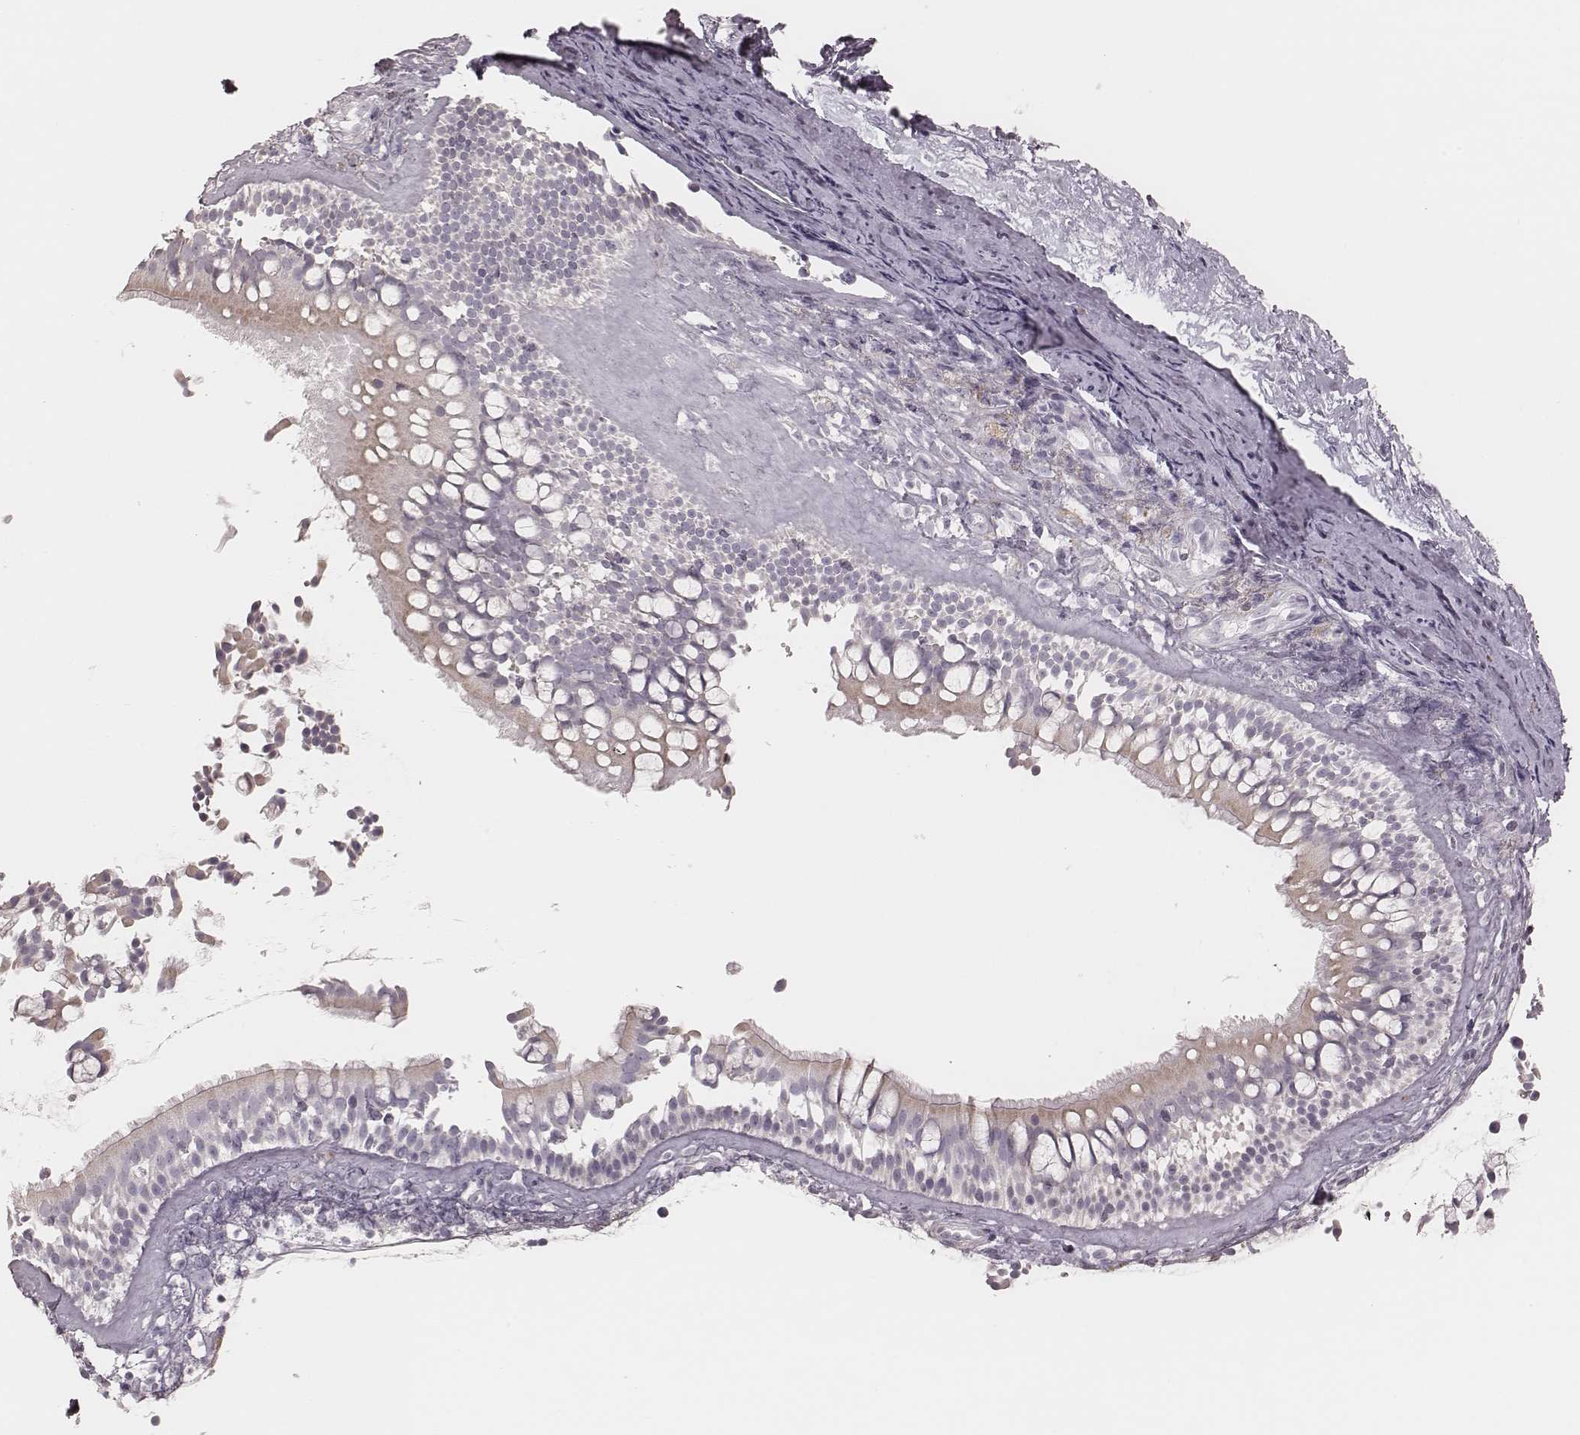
{"staining": {"intensity": "weak", "quantity": "25%-75%", "location": "cytoplasmic/membranous"}, "tissue": "nasopharynx", "cell_type": "Respiratory epithelial cells", "image_type": "normal", "snomed": [{"axis": "morphology", "description": "Normal tissue, NOS"}, {"axis": "topography", "description": "Nasopharynx"}], "caption": "Protein expression analysis of normal human nasopharynx reveals weak cytoplasmic/membranous expression in approximately 25%-75% of respiratory epithelial cells. (DAB (3,3'-diaminobenzidine) = brown stain, brightfield microscopy at high magnification).", "gene": "KIF5C", "patient": {"sex": "male", "age": 68}}